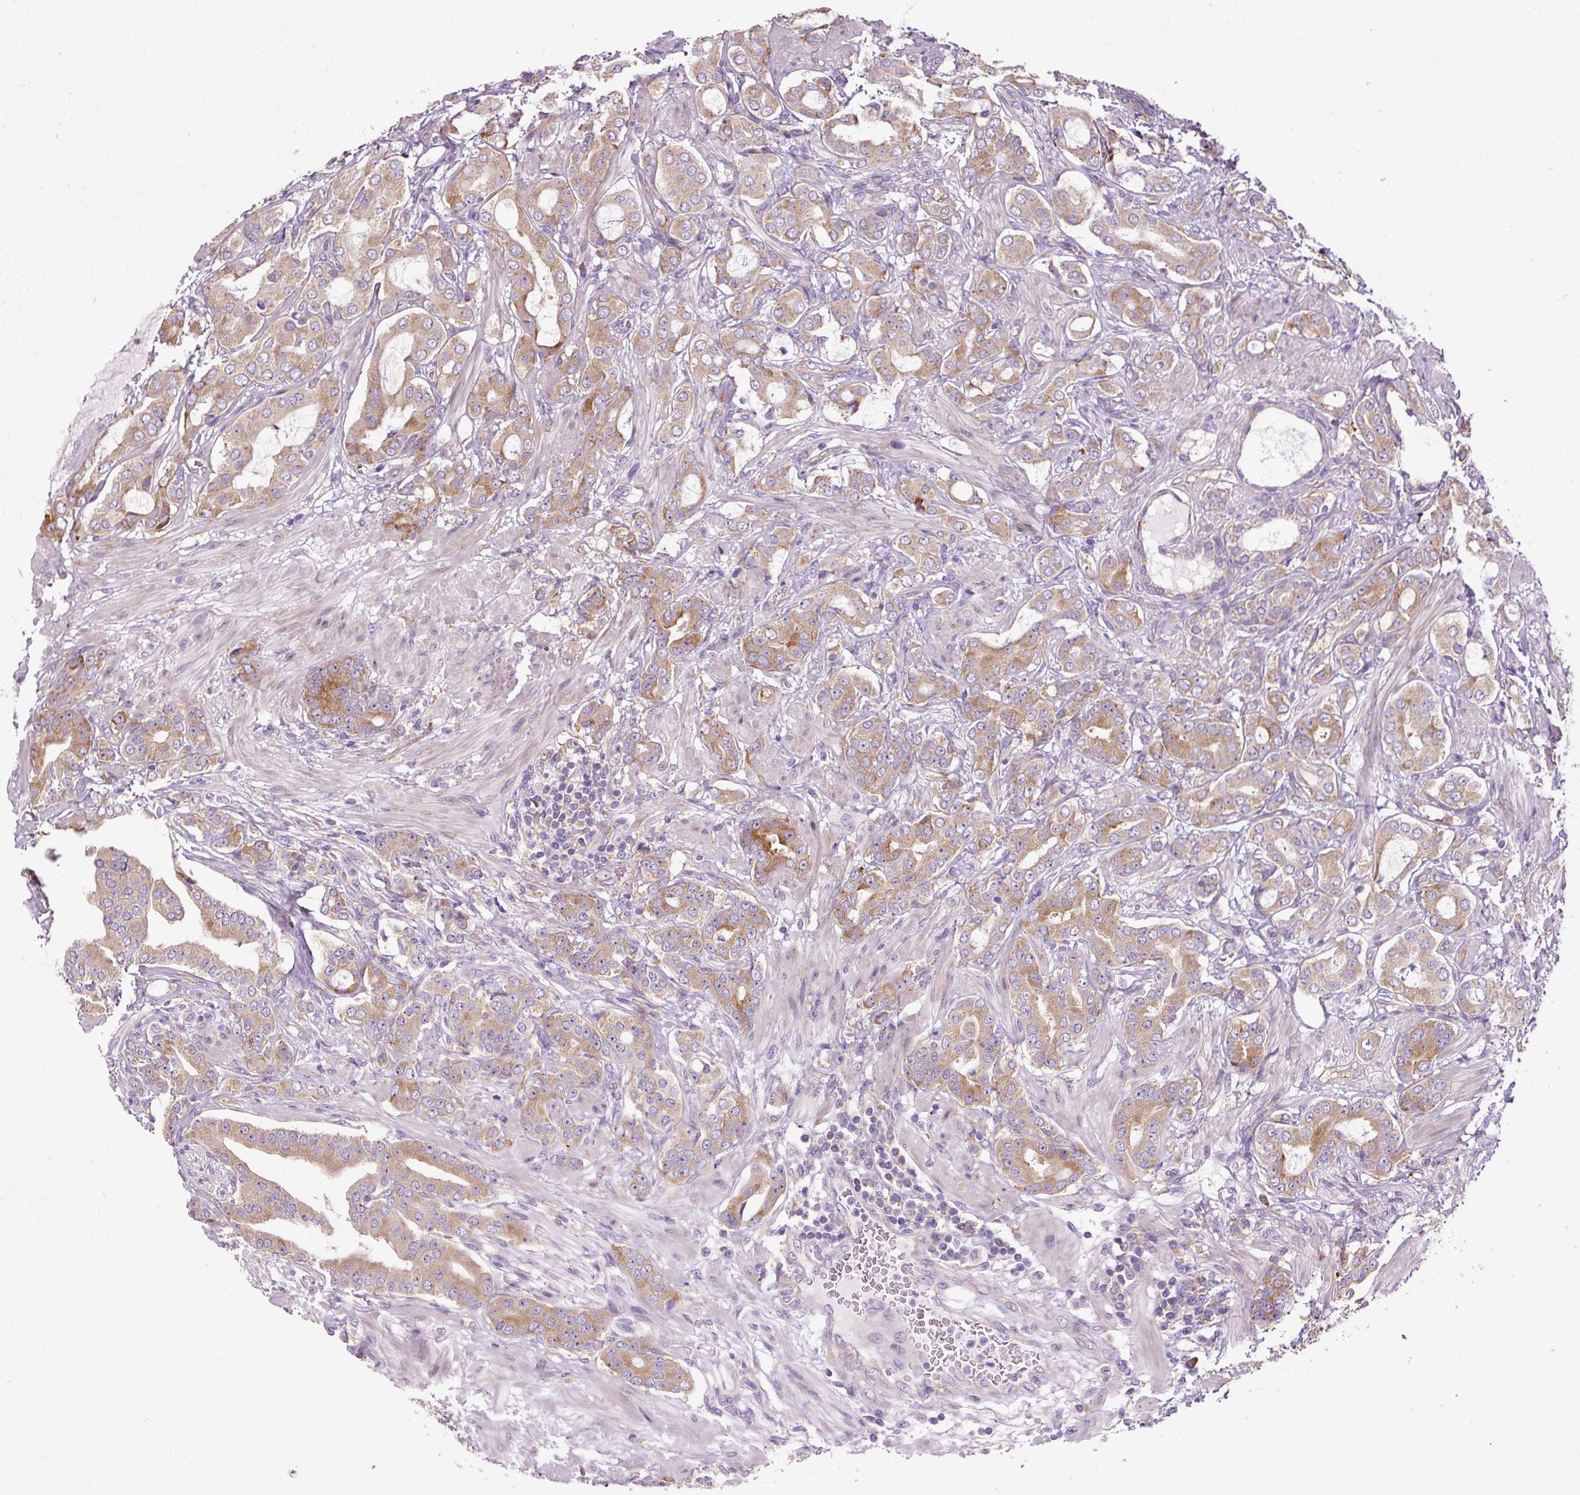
{"staining": {"intensity": "moderate", "quantity": ">75%", "location": "cytoplasmic/membranous"}, "tissue": "prostate cancer", "cell_type": "Tumor cells", "image_type": "cancer", "snomed": [{"axis": "morphology", "description": "Adenocarcinoma, Low grade"}, {"axis": "topography", "description": "Prostate"}], "caption": "Tumor cells display medium levels of moderate cytoplasmic/membranous expression in approximately >75% of cells in prostate adenocarcinoma (low-grade). (brown staining indicates protein expression, while blue staining denotes nuclei).", "gene": "RPL10A", "patient": {"sex": "male", "age": 57}}